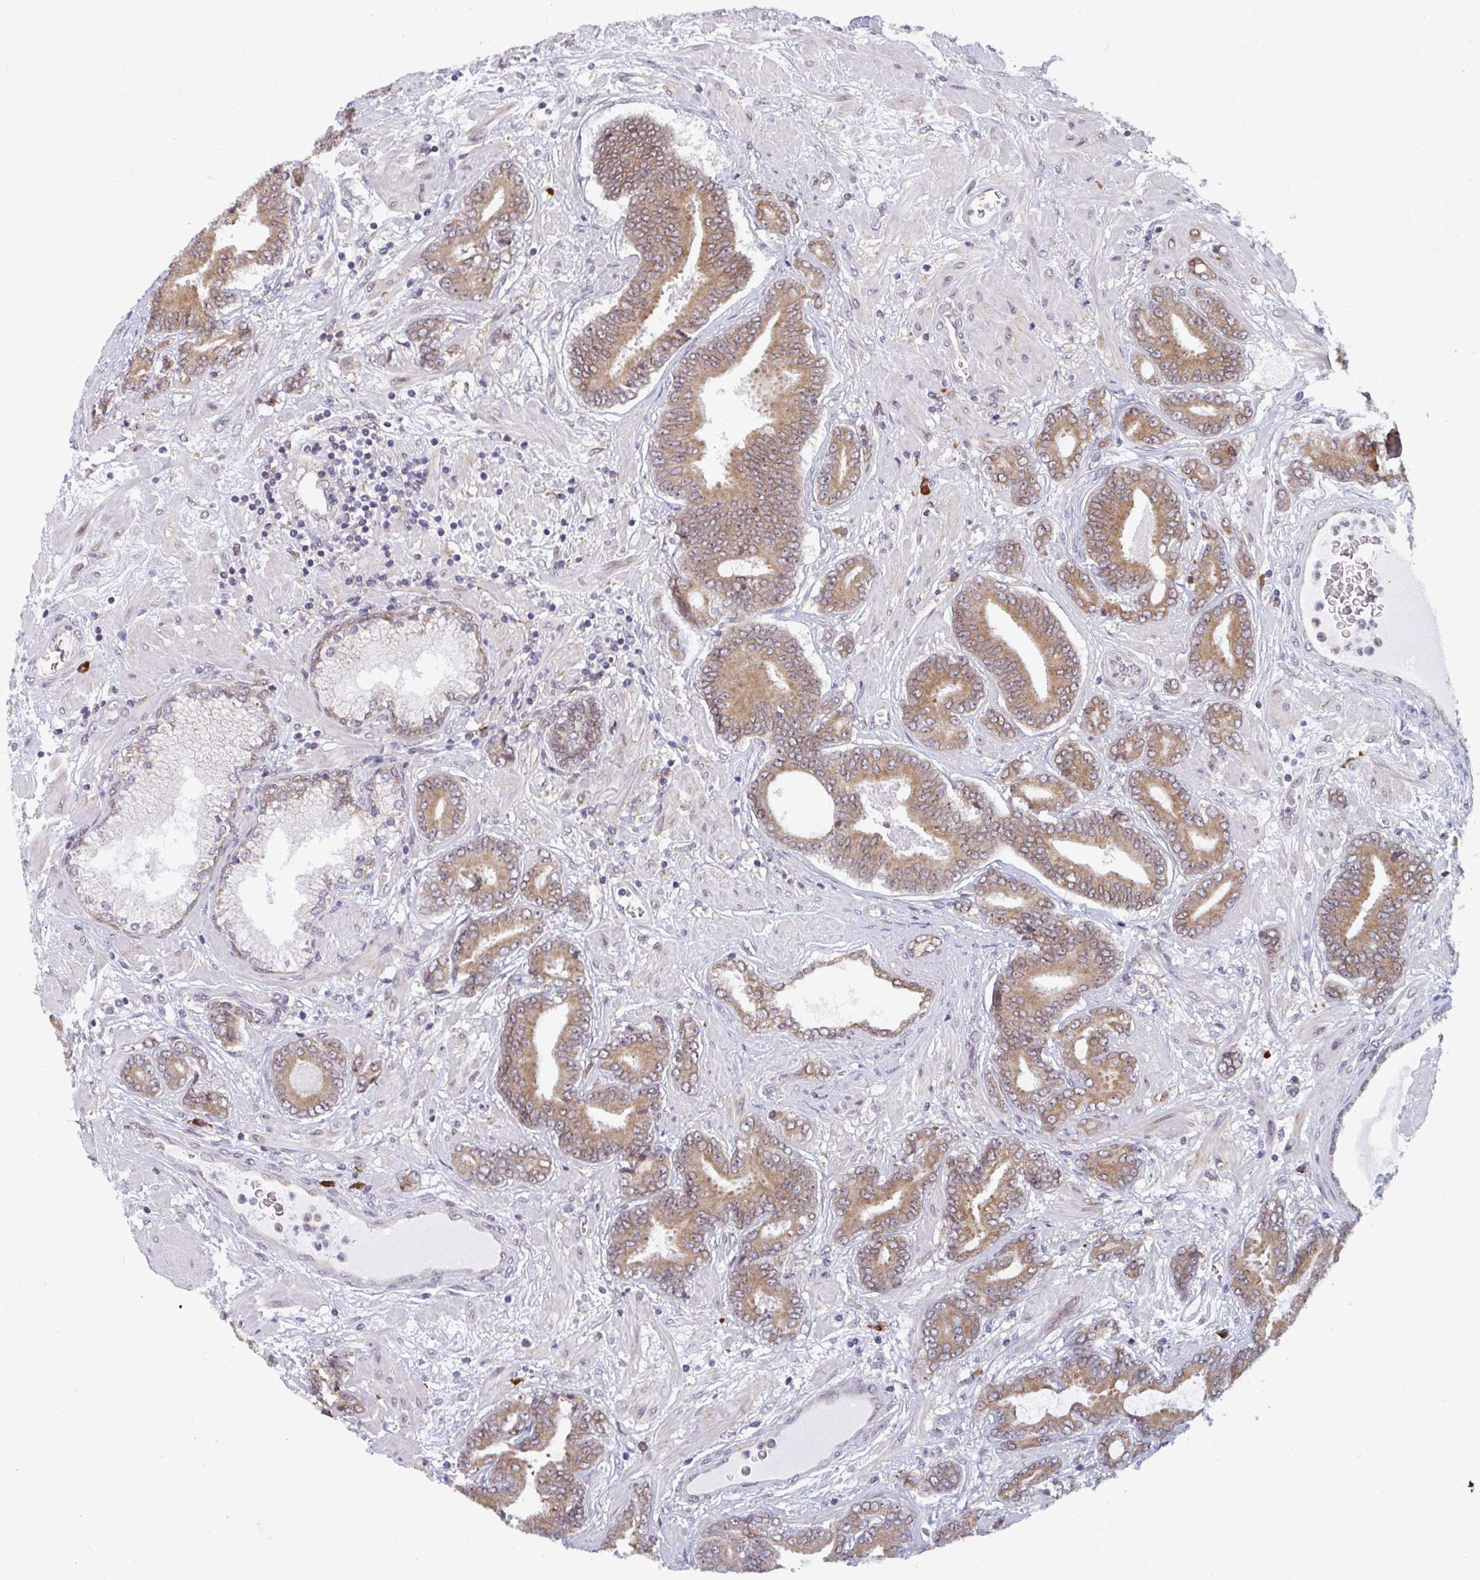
{"staining": {"intensity": "moderate", "quantity": ">75%", "location": "cytoplasmic/membranous"}, "tissue": "prostate cancer", "cell_type": "Tumor cells", "image_type": "cancer", "snomed": [{"axis": "morphology", "description": "Adenocarcinoma, High grade"}, {"axis": "topography", "description": "Prostate"}], "caption": "IHC of prostate cancer shows medium levels of moderate cytoplasmic/membranous positivity in about >75% of tumor cells.", "gene": "LYSMD4", "patient": {"sex": "male", "age": 62}}